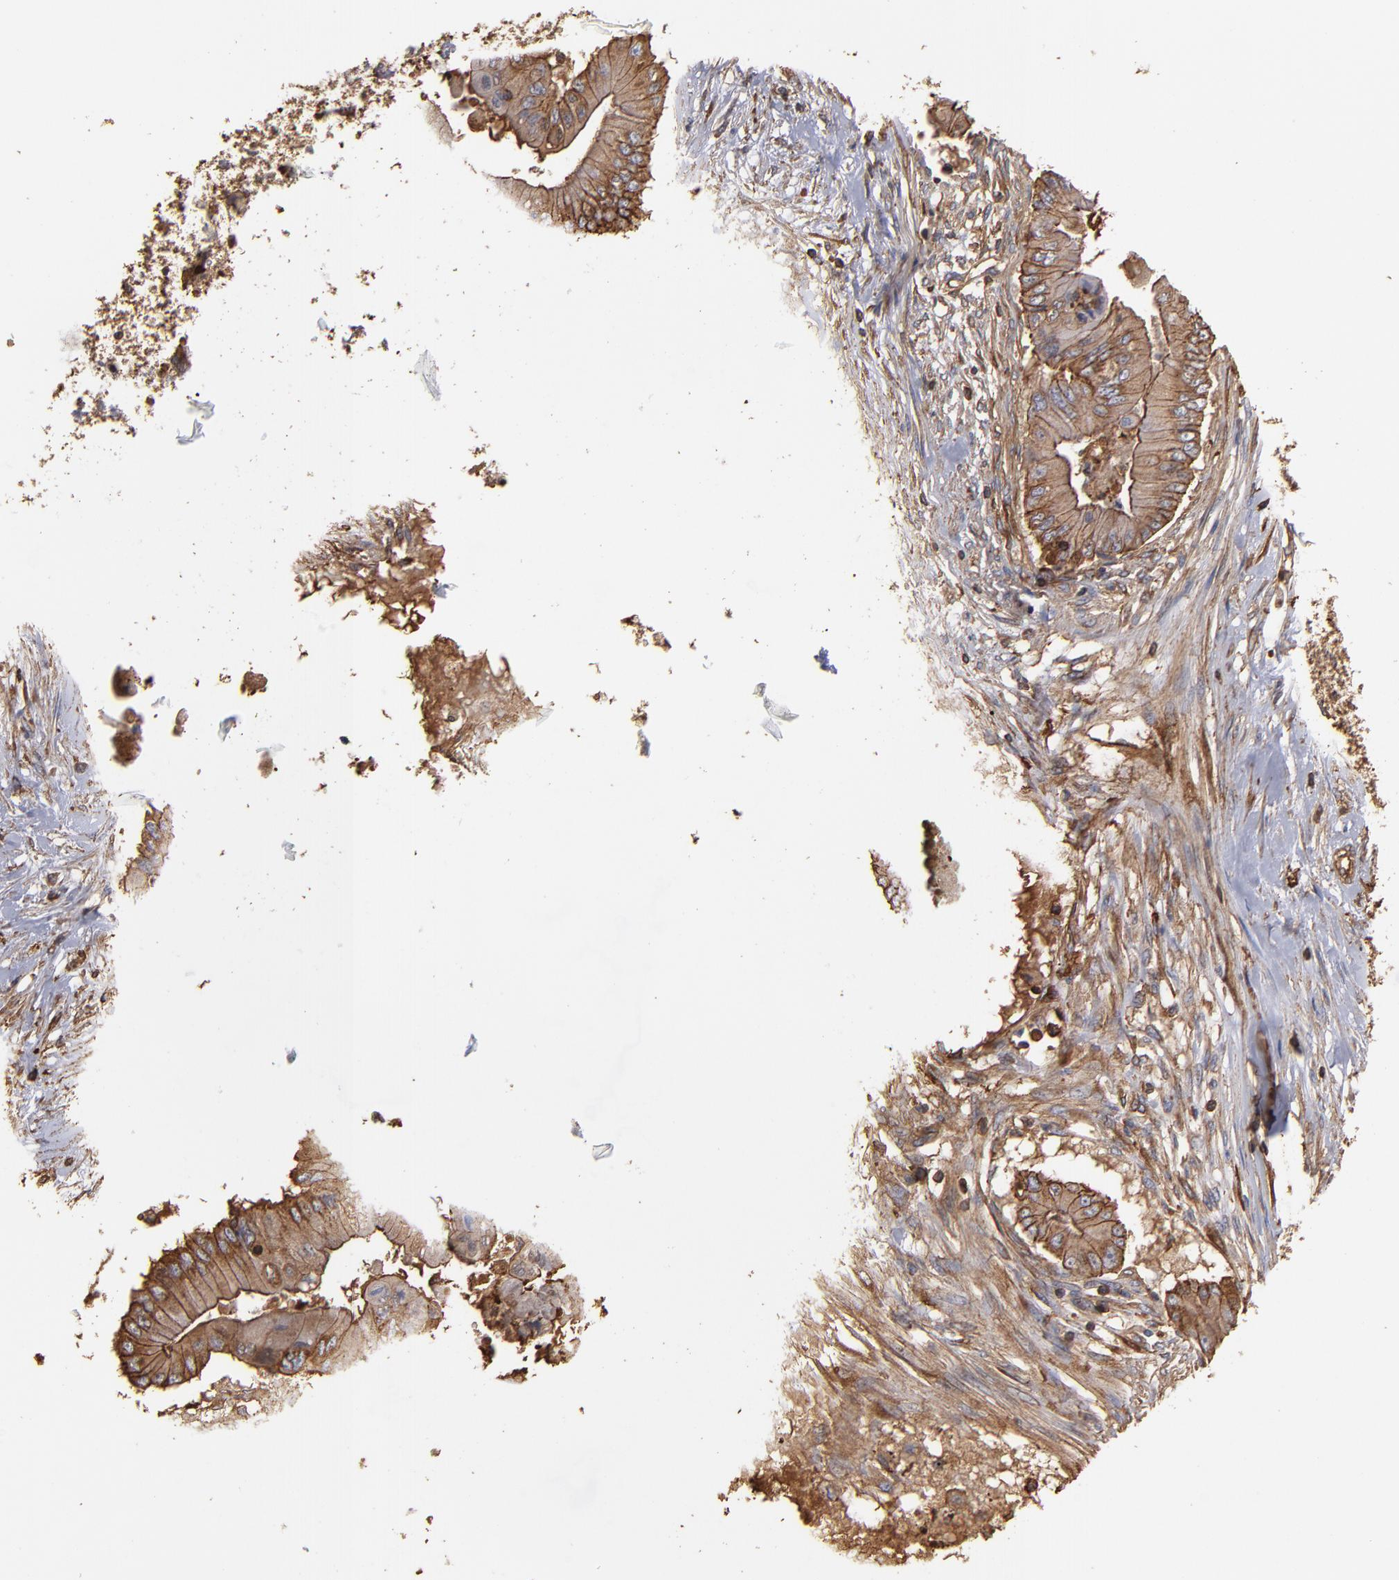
{"staining": {"intensity": "weak", "quantity": ">75%", "location": "cytoplasmic/membranous"}, "tissue": "pancreatic cancer", "cell_type": "Tumor cells", "image_type": "cancer", "snomed": [{"axis": "morphology", "description": "Adenocarcinoma, NOS"}, {"axis": "topography", "description": "Pancreas"}], "caption": "A histopathology image of human pancreatic cancer (adenocarcinoma) stained for a protein exhibits weak cytoplasmic/membranous brown staining in tumor cells.", "gene": "ACTN4", "patient": {"sex": "male", "age": 62}}